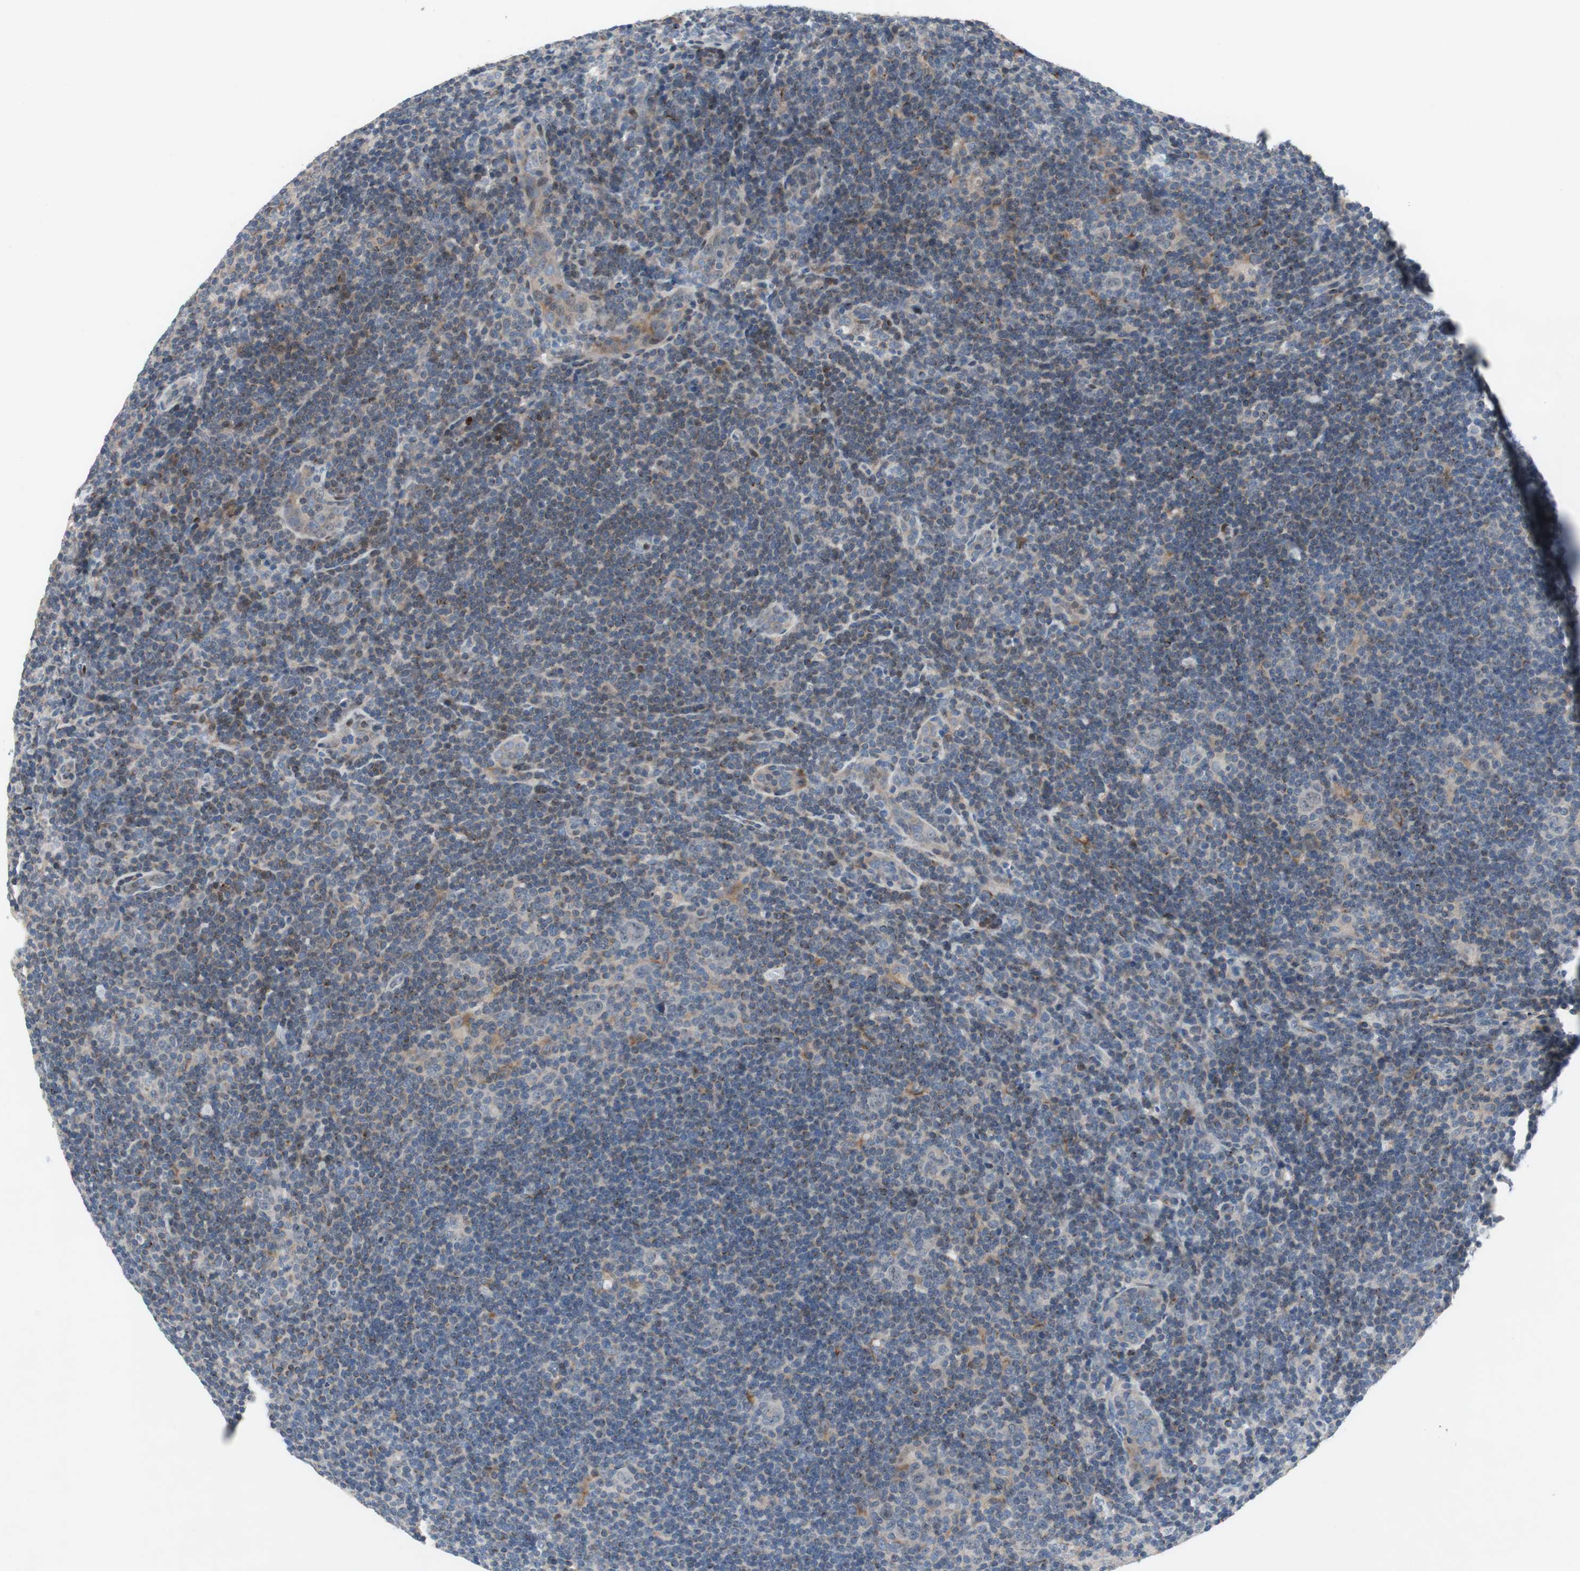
{"staining": {"intensity": "negative", "quantity": "none", "location": "none"}, "tissue": "lymphoma", "cell_type": "Tumor cells", "image_type": "cancer", "snomed": [{"axis": "morphology", "description": "Hodgkin's disease, NOS"}, {"axis": "topography", "description": "Lymph node"}], "caption": "Protein analysis of lymphoma shows no significant expression in tumor cells. (Stains: DAB (3,3'-diaminobenzidine) immunohistochemistry (IHC) with hematoxylin counter stain, Microscopy: brightfield microscopy at high magnification).", "gene": "MUTYH", "patient": {"sex": "female", "age": 57}}